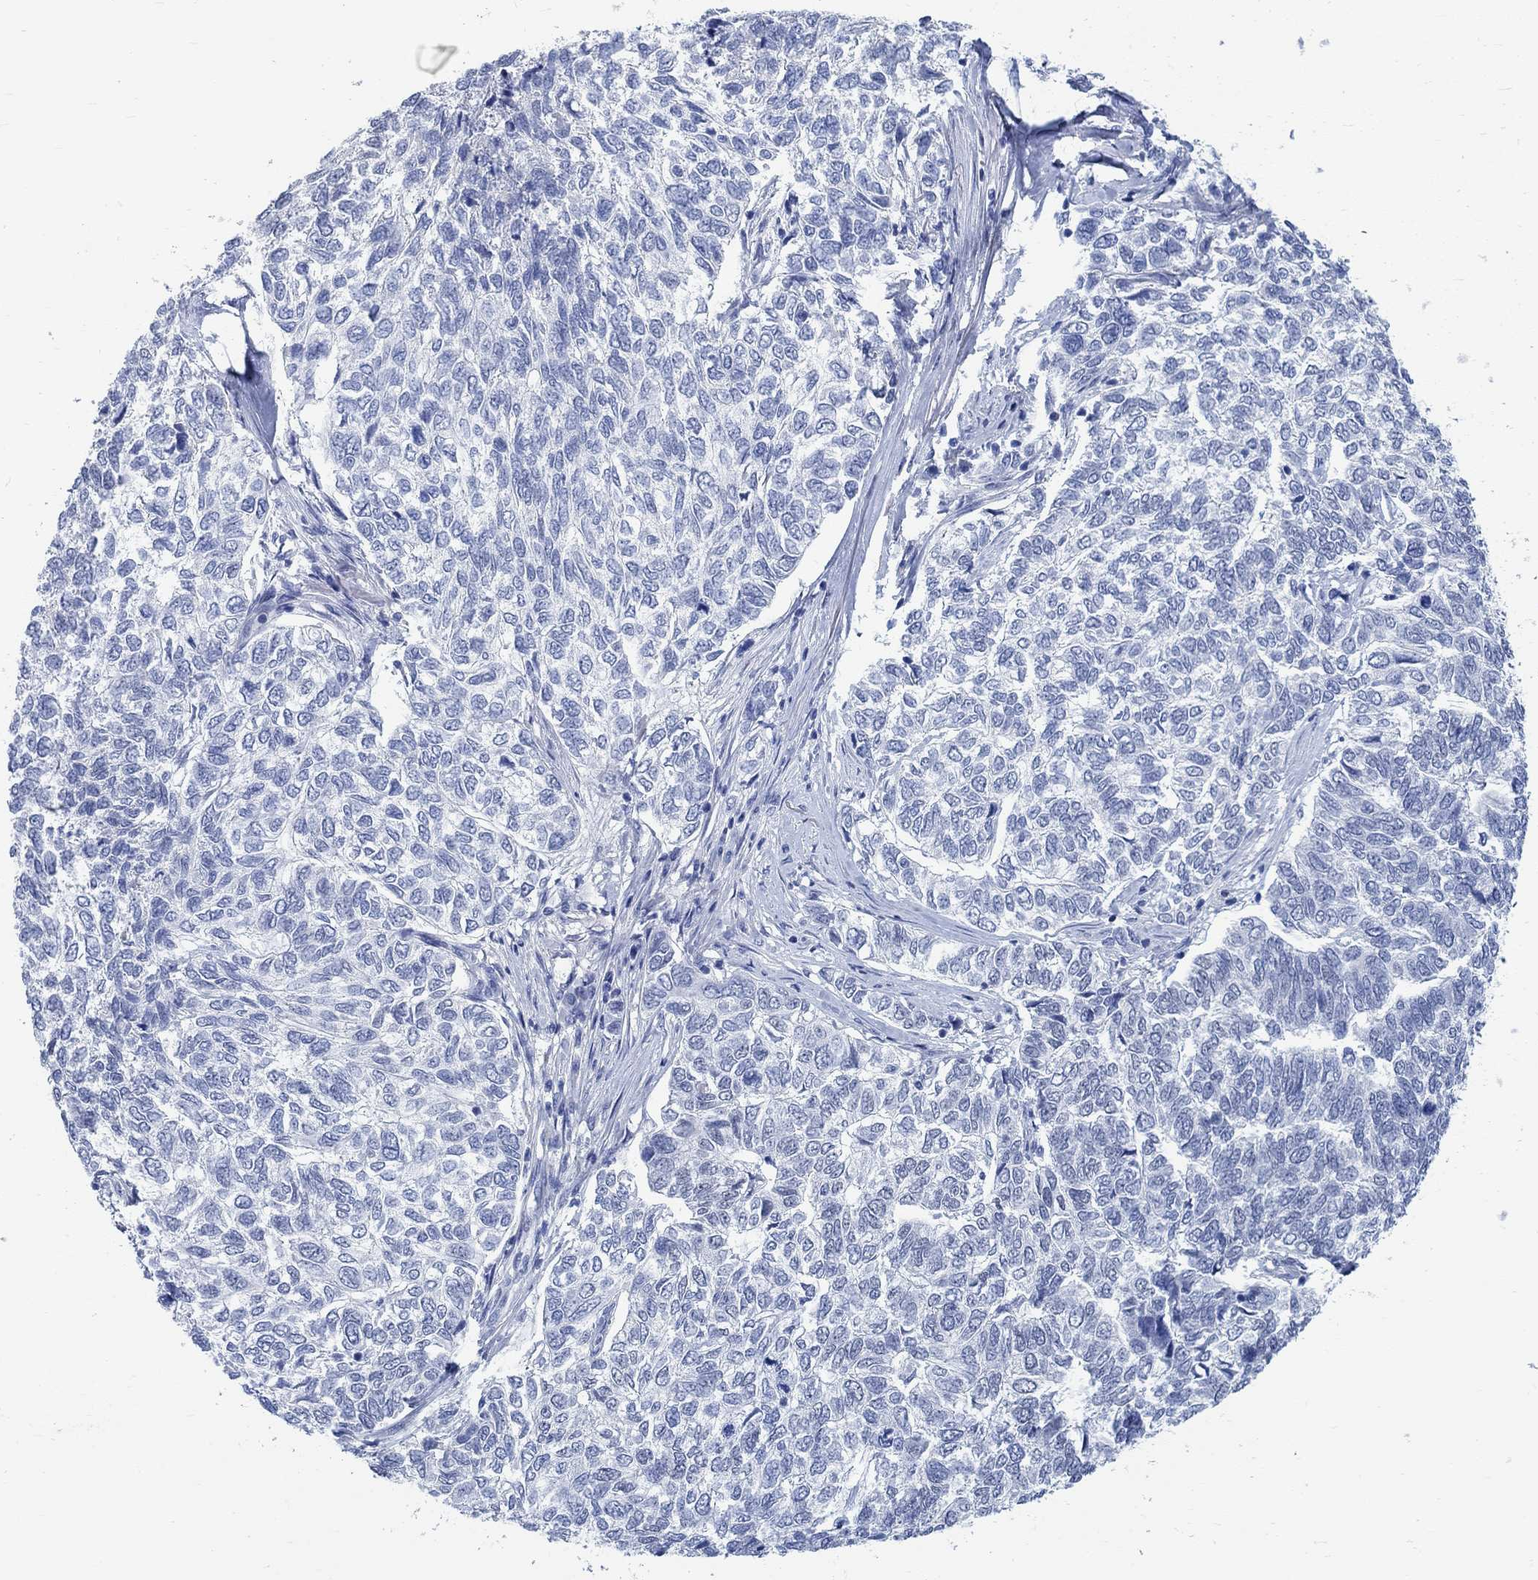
{"staining": {"intensity": "negative", "quantity": "none", "location": "none"}, "tissue": "skin cancer", "cell_type": "Tumor cells", "image_type": "cancer", "snomed": [{"axis": "morphology", "description": "Basal cell carcinoma"}, {"axis": "topography", "description": "Skin"}], "caption": "Histopathology image shows no protein positivity in tumor cells of skin basal cell carcinoma tissue.", "gene": "RBM20", "patient": {"sex": "female", "age": 65}}